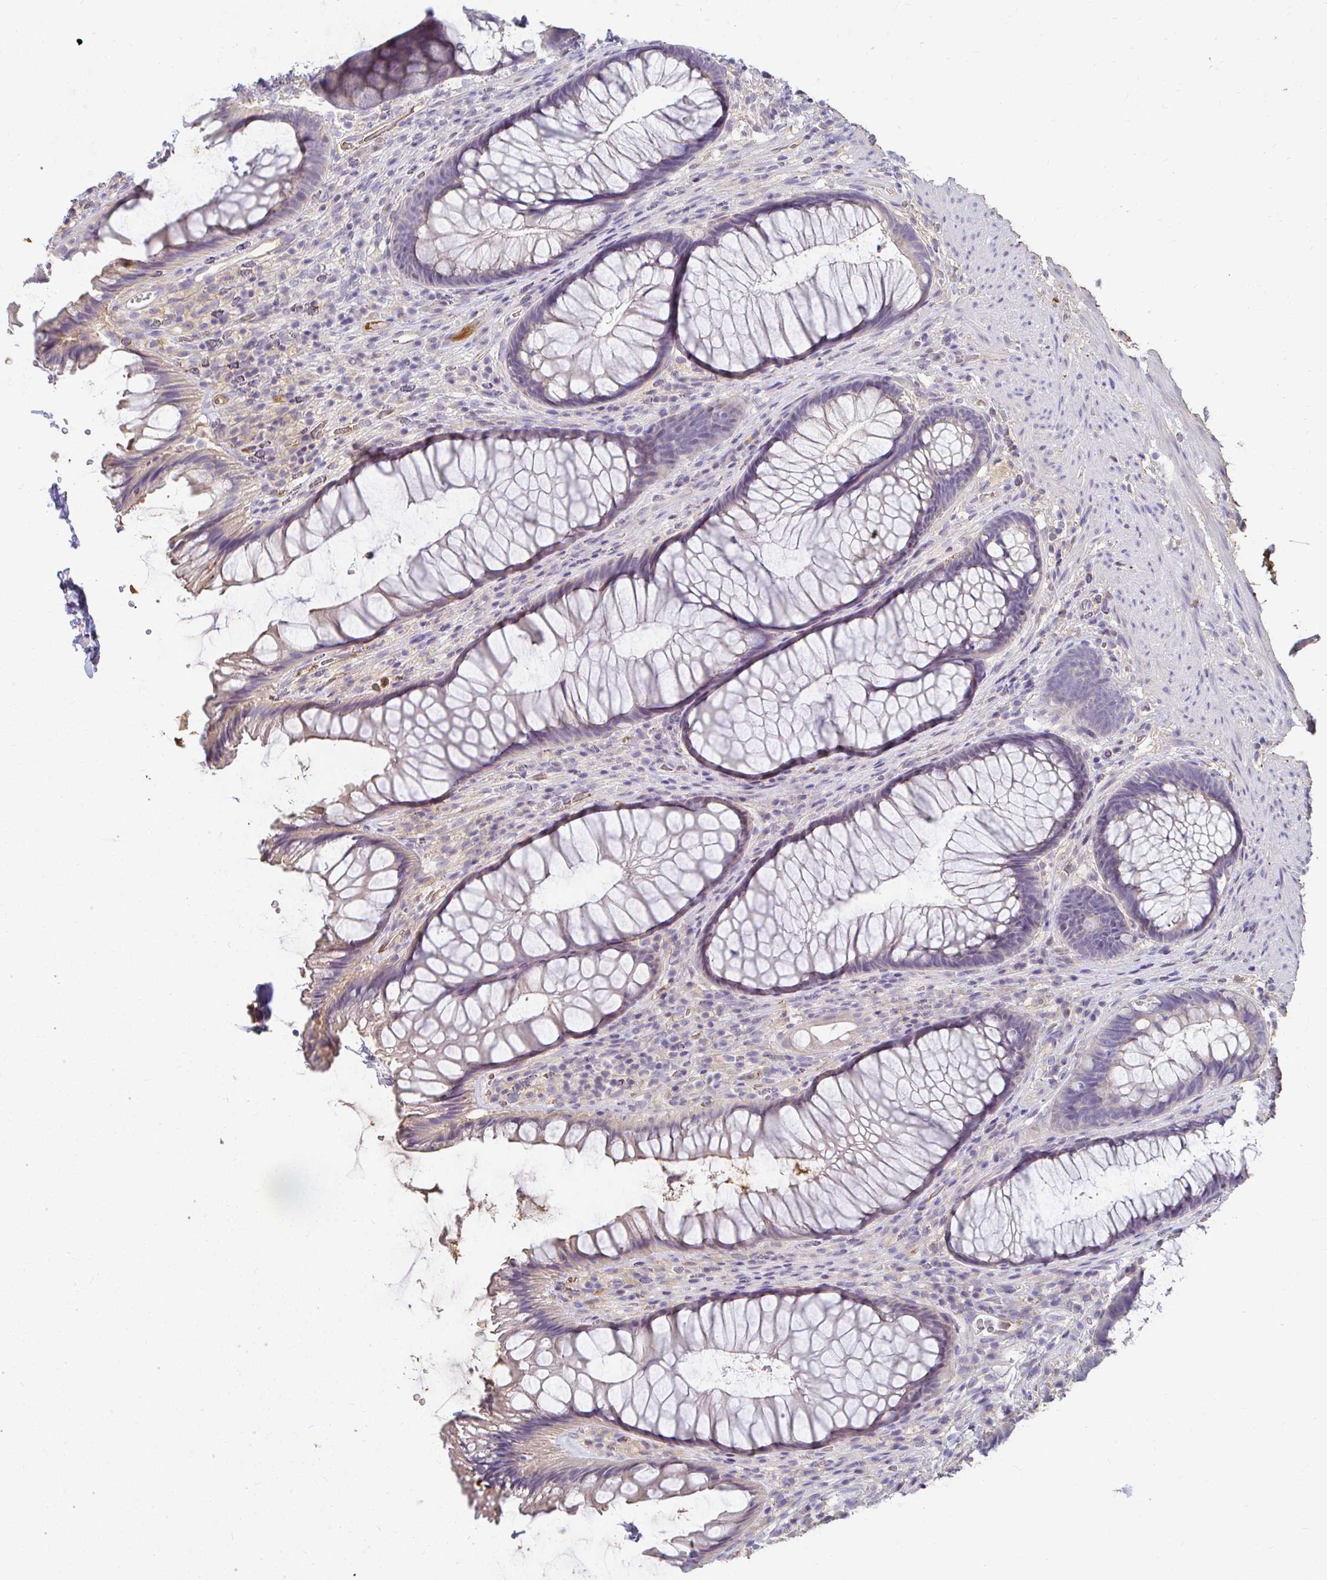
{"staining": {"intensity": "negative", "quantity": "none", "location": "none"}, "tissue": "rectum", "cell_type": "Glandular cells", "image_type": "normal", "snomed": [{"axis": "morphology", "description": "Normal tissue, NOS"}, {"axis": "topography", "description": "Rectum"}], "caption": "This image is of normal rectum stained with immunohistochemistry to label a protein in brown with the nuclei are counter-stained blue. There is no staining in glandular cells. The staining is performed using DAB (3,3'-diaminobenzidine) brown chromogen with nuclei counter-stained in using hematoxylin.", "gene": "LOXL4", "patient": {"sex": "male", "age": 53}}